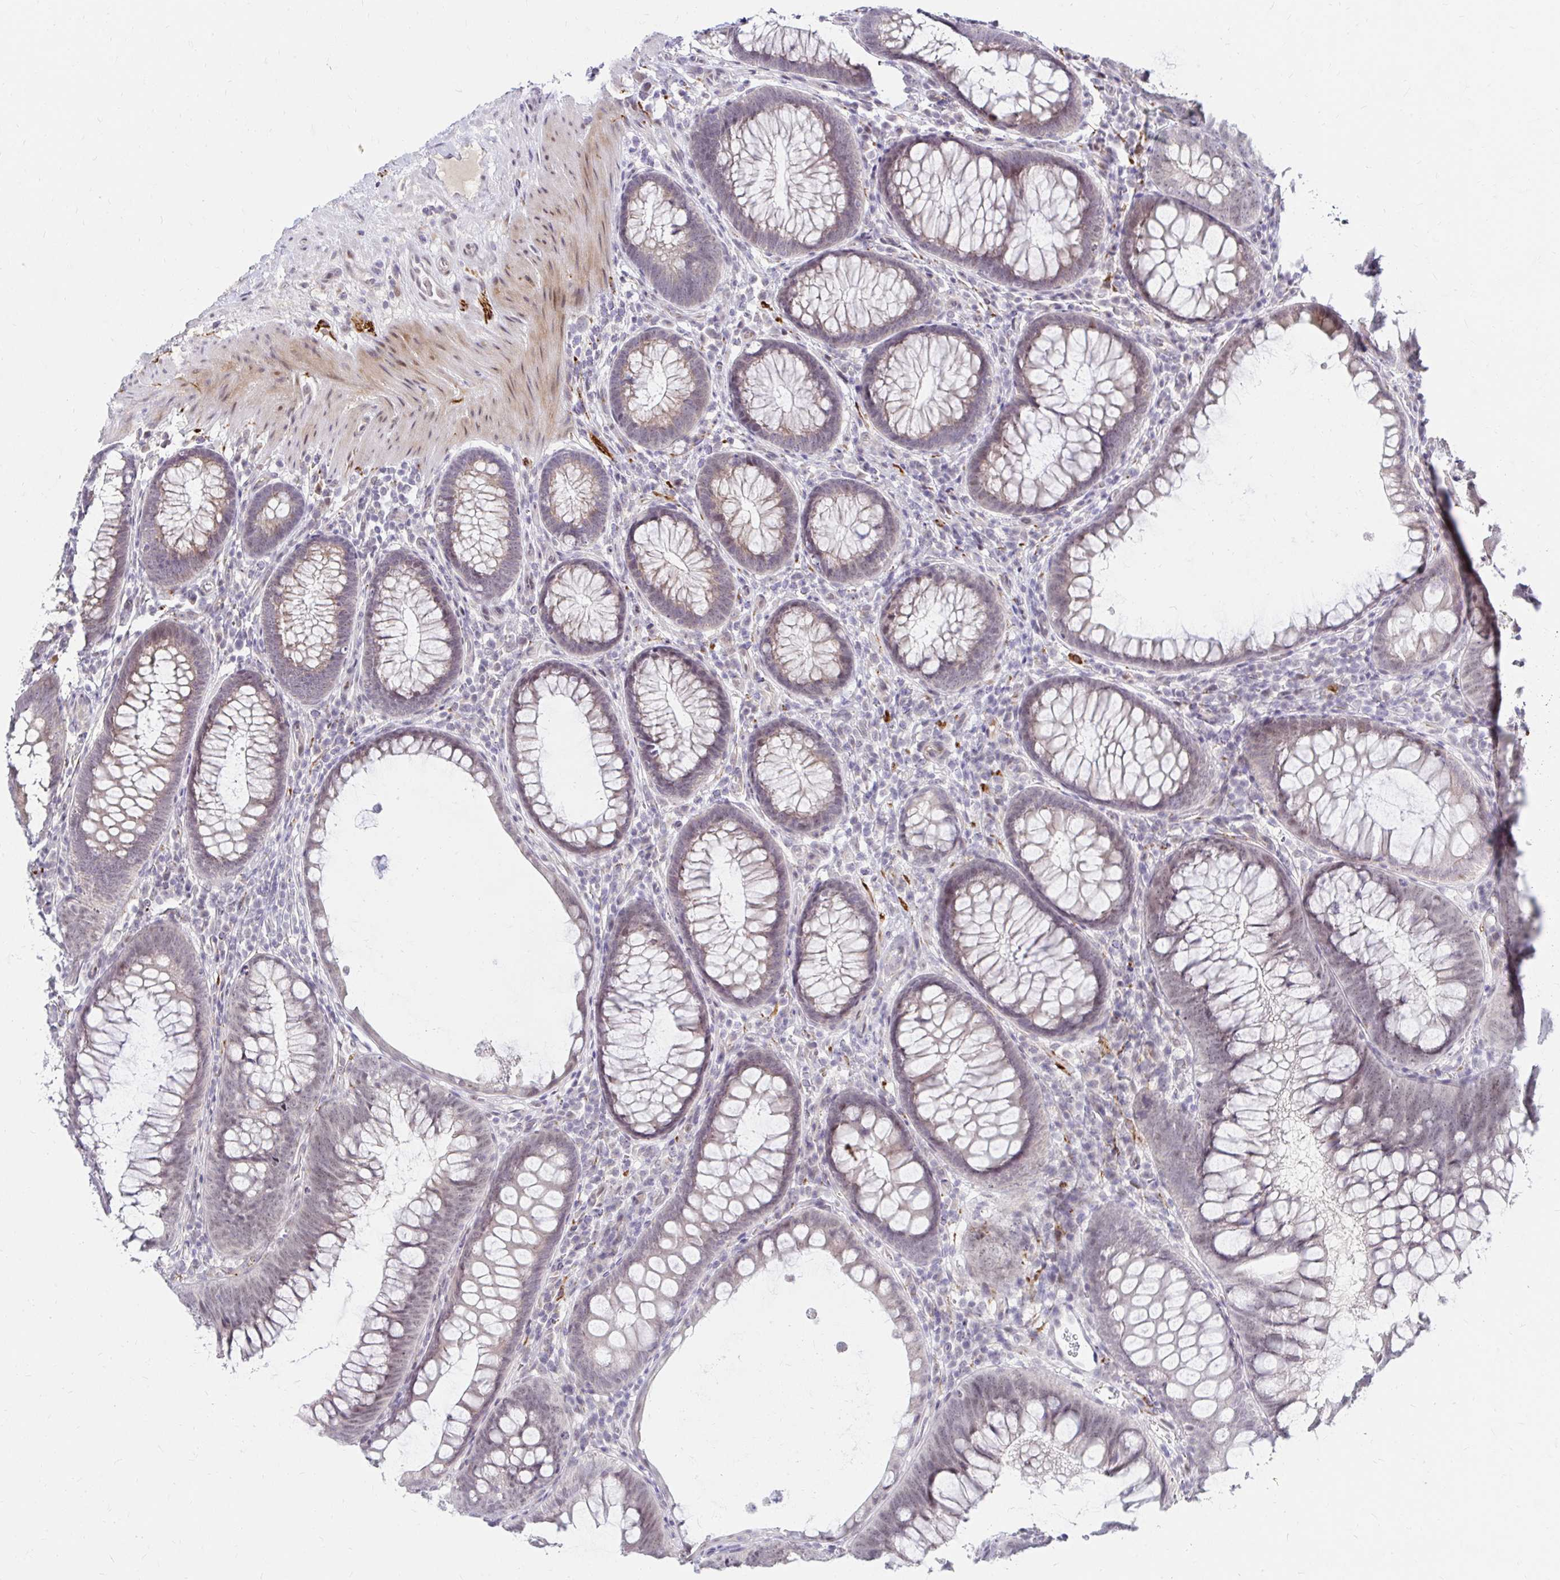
{"staining": {"intensity": "negative", "quantity": "none", "location": "none"}, "tissue": "colon", "cell_type": "Endothelial cells", "image_type": "normal", "snomed": [{"axis": "morphology", "description": "Normal tissue, NOS"}, {"axis": "morphology", "description": "Adenoma, NOS"}, {"axis": "topography", "description": "Soft tissue"}, {"axis": "topography", "description": "Colon"}], "caption": "DAB immunohistochemical staining of normal human colon exhibits no significant staining in endothelial cells. (DAB (3,3'-diaminobenzidine) IHC with hematoxylin counter stain).", "gene": "GUCY1A1", "patient": {"sex": "male", "age": 47}}